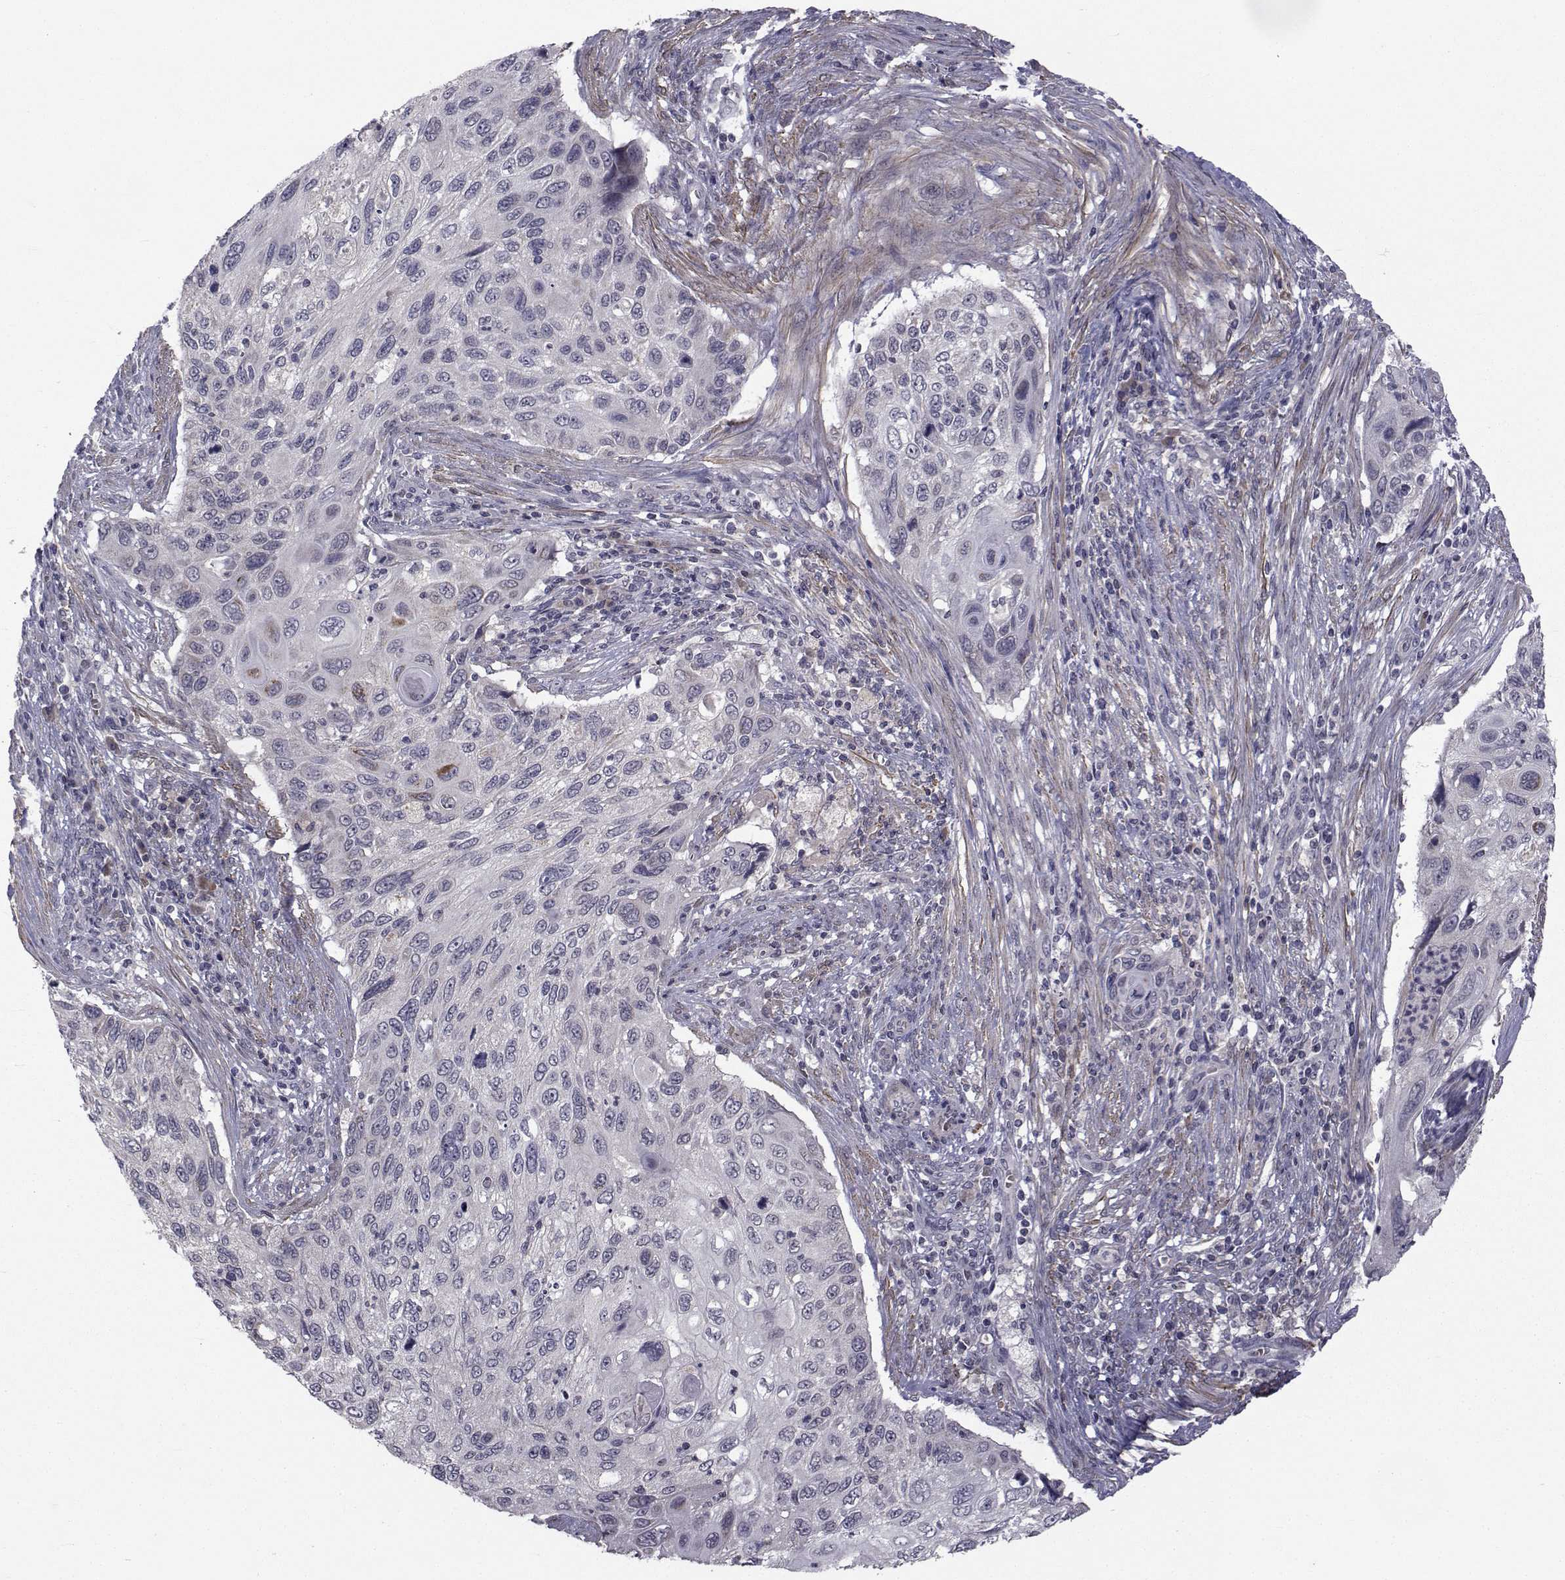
{"staining": {"intensity": "negative", "quantity": "none", "location": "none"}, "tissue": "cervical cancer", "cell_type": "Tumor cells", "image_type": "cancer", "snomed": [{"axis": "morphology", "description": "Squamous cell carcinoma, NOS"}, {"axis": "topography", "description": "Cervix"}], "caption": "A high-resolution photomicrograph shows IHC staining of cervical cancer (squamous cell carcinoma), which exhibits no significant positivity in tumor cells.", "gene": "FDXR", "patient": {"sex": "female", "age": 70}}